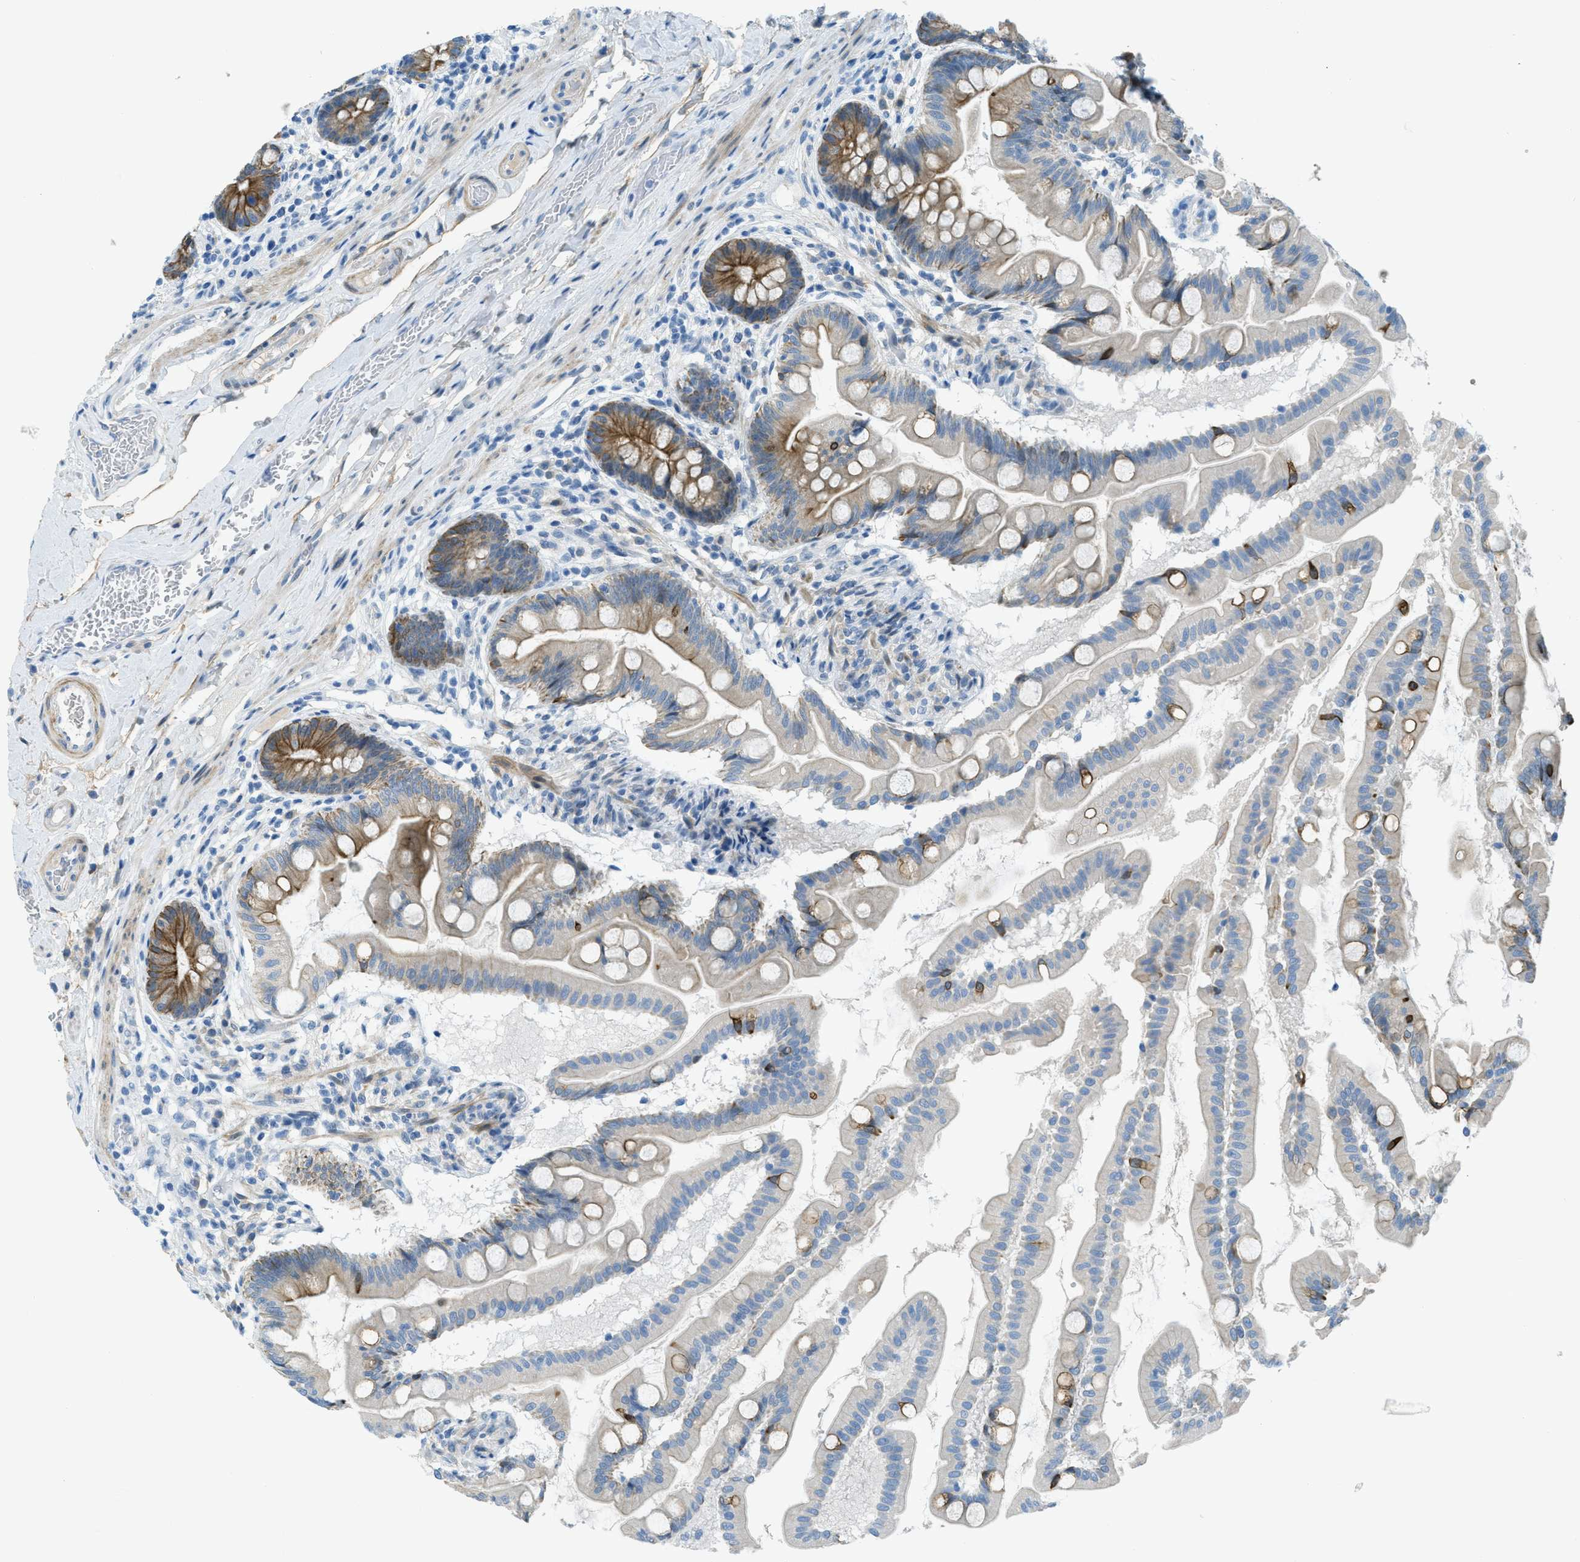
{"staining": {"intensity": "moderate", "quantity": ">75%", "location": "cytoplasmic/membranous"}, "tissue": "small intestine", "cell_type": "Glandular cells", "image_type": "normal", "snomed": [{"axis": "morphology", "description": "Normal tissue, NOS"}, {"axis": "topography", "description": "Small intestine"}], "caption": "The photomicrograph displays staining of normal small intestine, revealing moderate cytoplasmic/membranous protein positivity (brown color) within glandular cells. (IHC, brightfield microscopy, high magnification).", "gene": "KLHL8", "patient": {"sex": "female", "age": 56}}